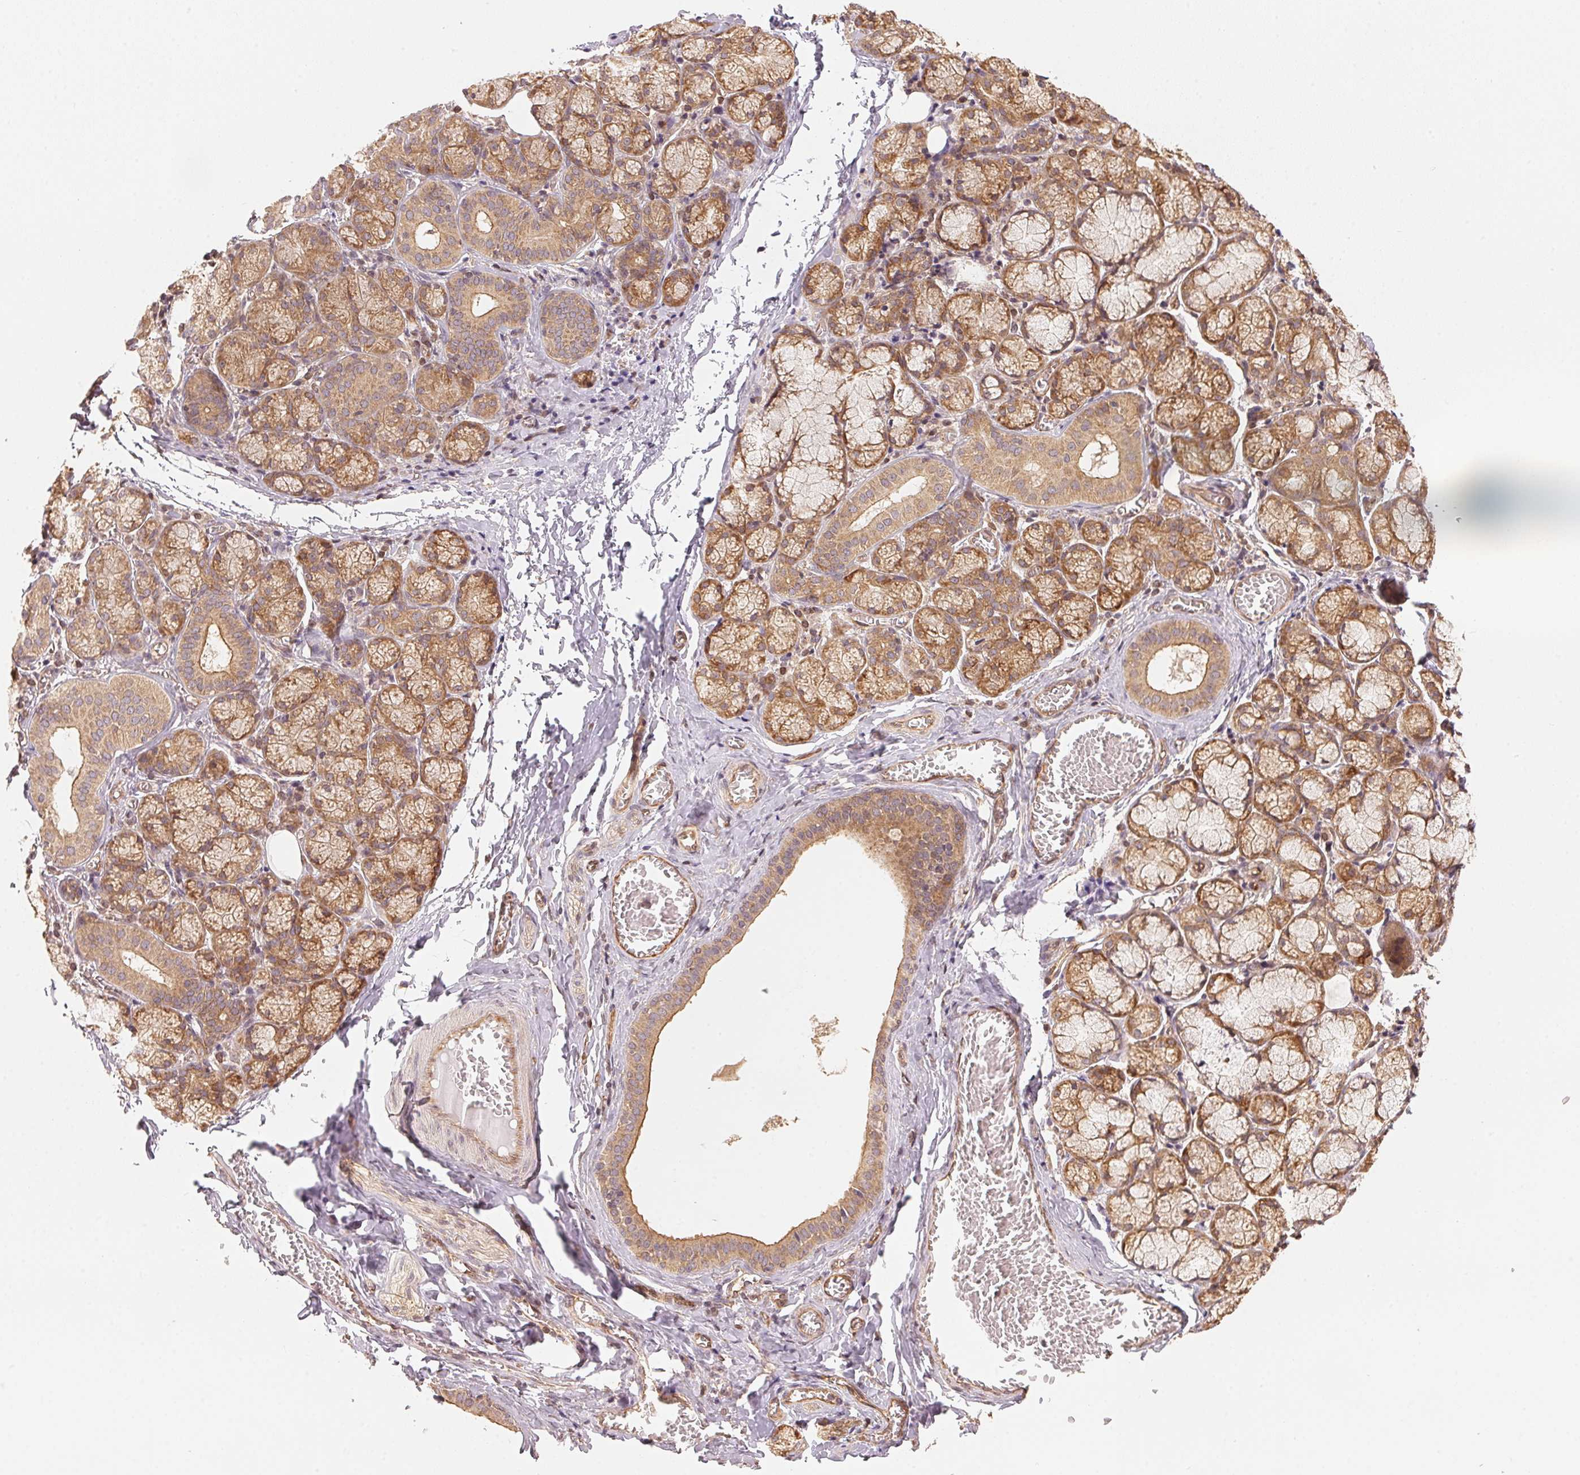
{"staining": {"intensity": "moderate", "quantity": ">75%", "location": "cytoplasmic/membranous"}, "tissue": "salivary gland", "cell_type": "Glandular cells", "image_type": "normal", "snomed": [{"axis": "morphology", "description": "Normal tissue, NOS"}, {"axis": "topography", "description": "Salivary gland"}], "caption": "IHC micrograph of unremarkable salivary gland: salivary gland stained using IHC demonstrates medium levels of moderate protein expression localized specifically in the cytoplasmic/membranous of glandular cells, appearing as a cytoplasmic/membranous brown color.", "gene": "STRN4", "patient": {"sex": "female", "age": 24}}